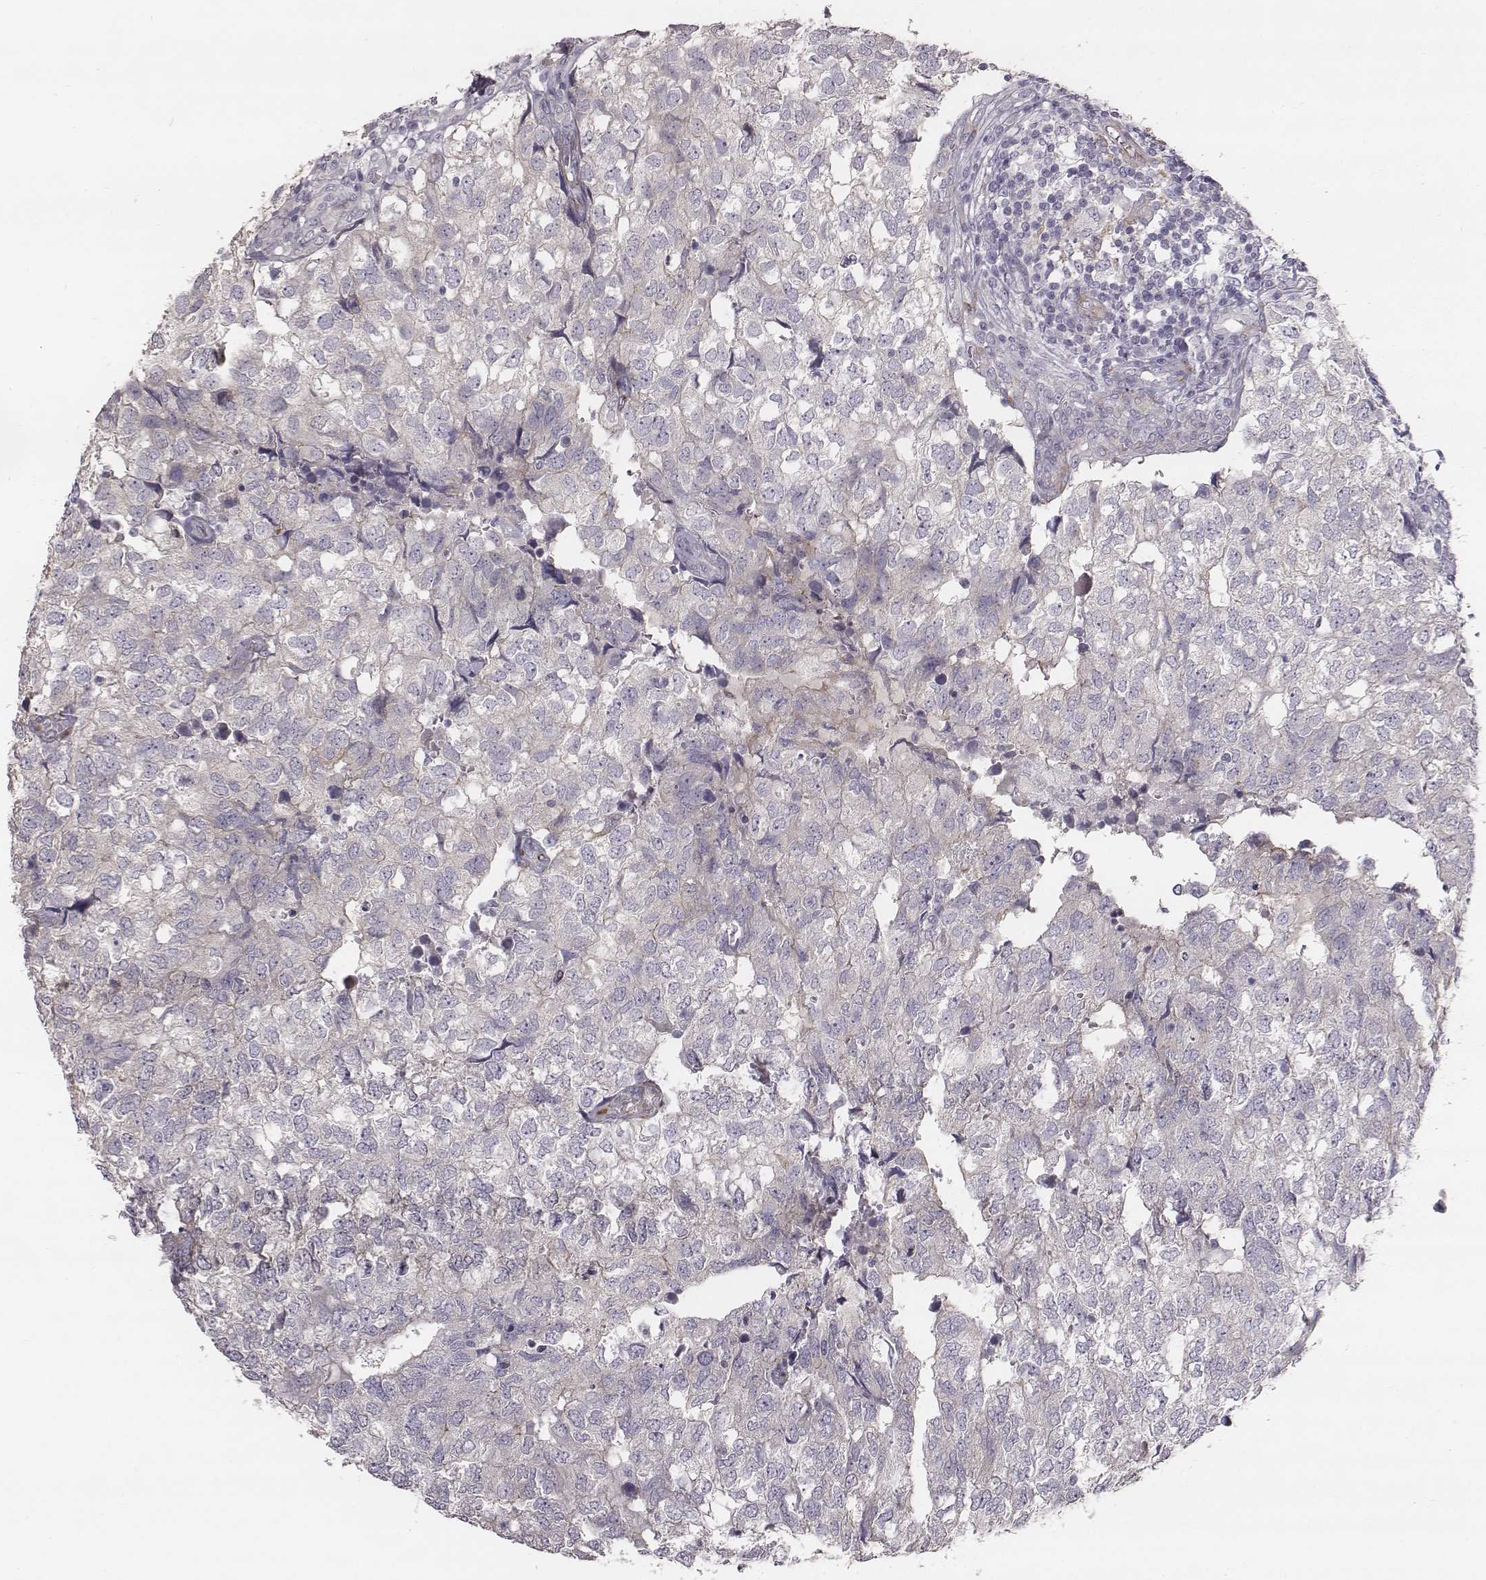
{"staining": {"intensity": "negative", "quantity": "none", "location": "none"}, "tissue": "breast cancer", "cell_type": "Tumor cells", "image_type": "cancer", "snomed": [{"axis": "morphology", "description": "Duct carcinoma"}, {"axis": "topography", "description": "Breast"}], "caption": "High power microscopy photomicrograph of an immunohistochemistry photomicrograph of breast cancer, revealing no significant expression in tumor cells. (Immunohistochemistry, brightfield microscopy, high magnification).", "gene": "PRKCZ", "patient": {"sex": "female", "age": 30}}